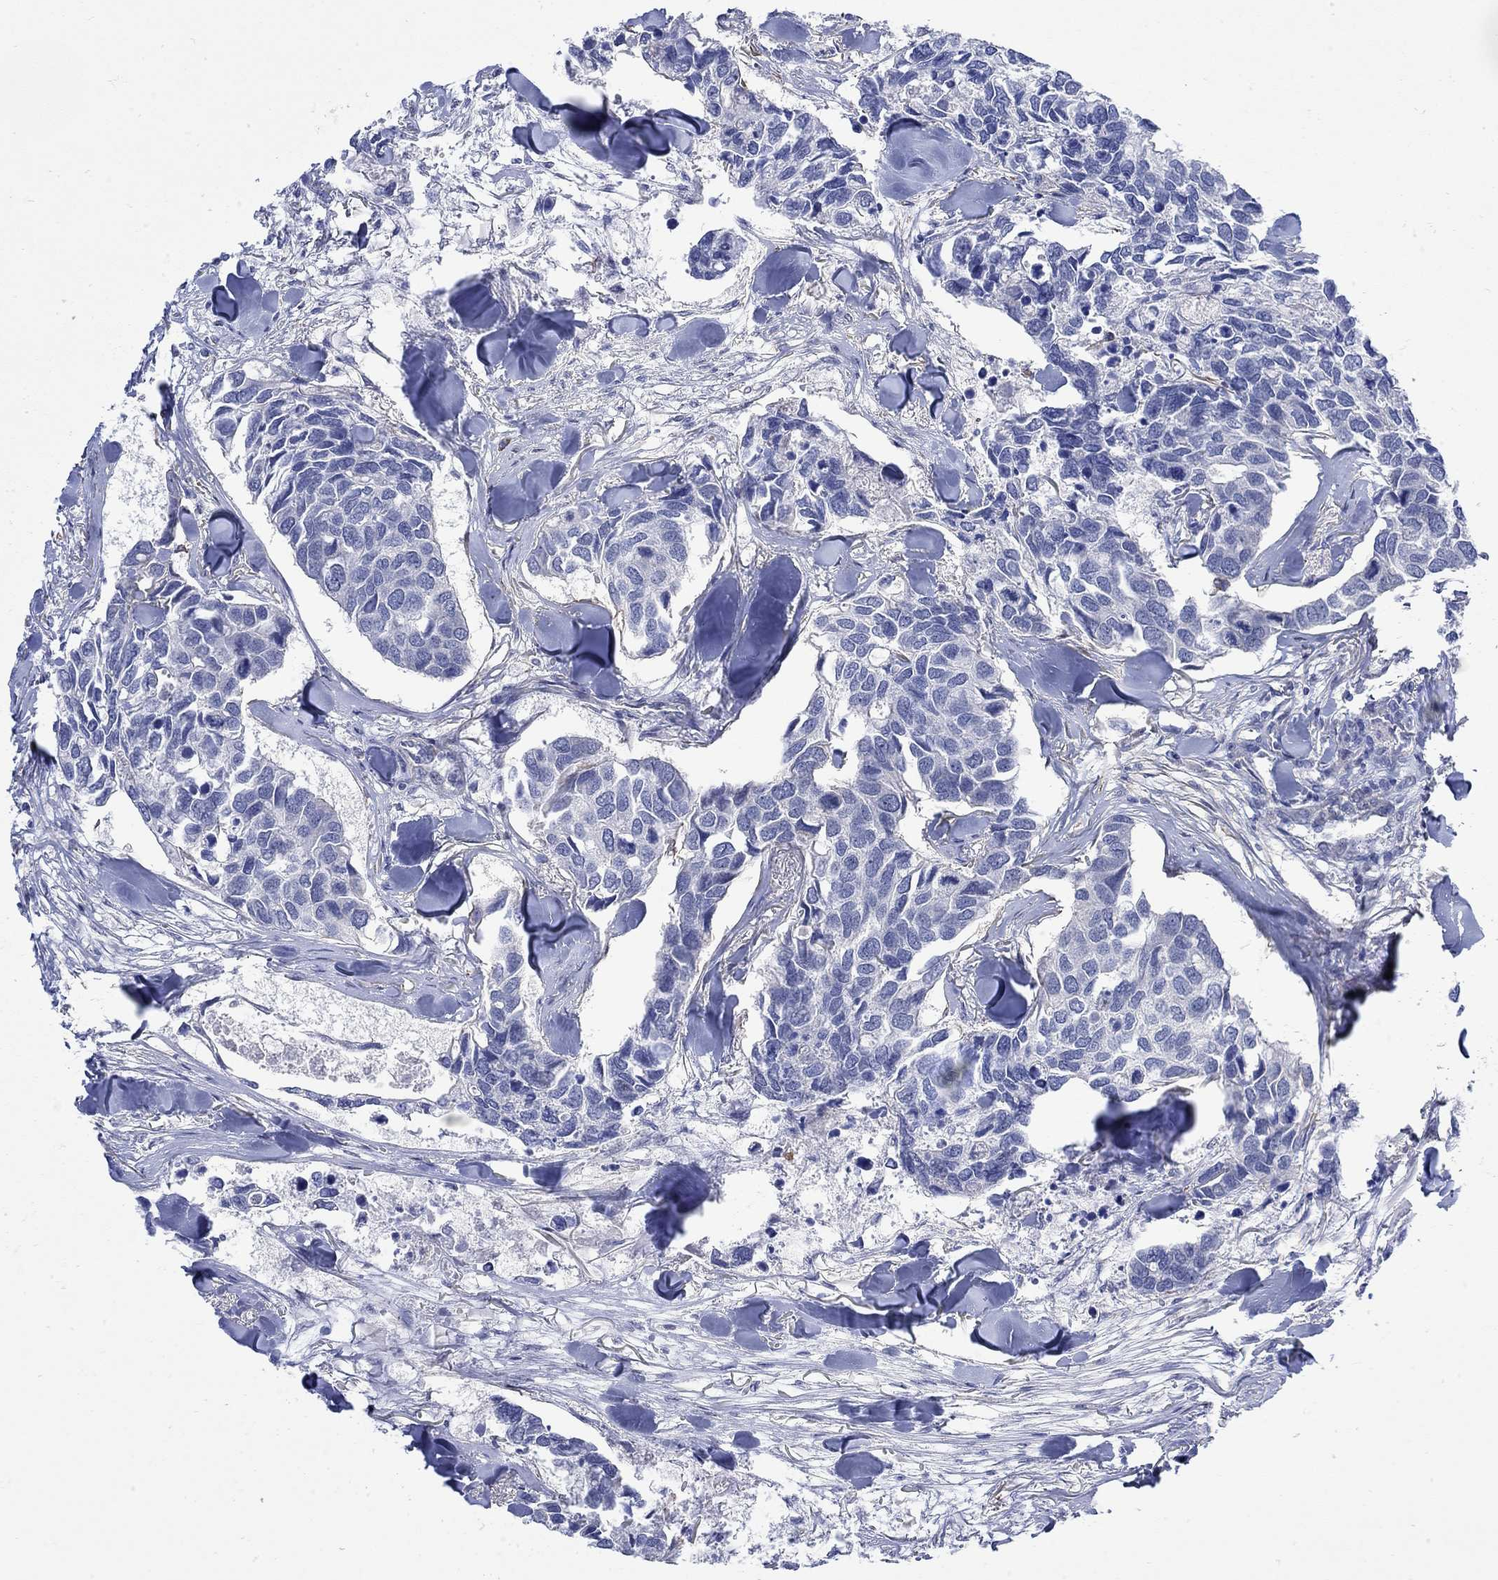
{"staining": {"intensity": "negative", "quantity": "none", "location": "none"}, "tissue": "breast cancer", "cell_type": "Tumor cells", "image_type": "cancer", "snomed": [{"axis": "morphology", "description": "Duct carcinoma"}, {"axis": "topography", "description": "Breast"}], "caption": "This is an immunohistochemistry photomicrograph of breast cancer. There is no positivity in tumor cells.", "gene": "SCN7A", "patient": {"sex": "female", "age": 83}}